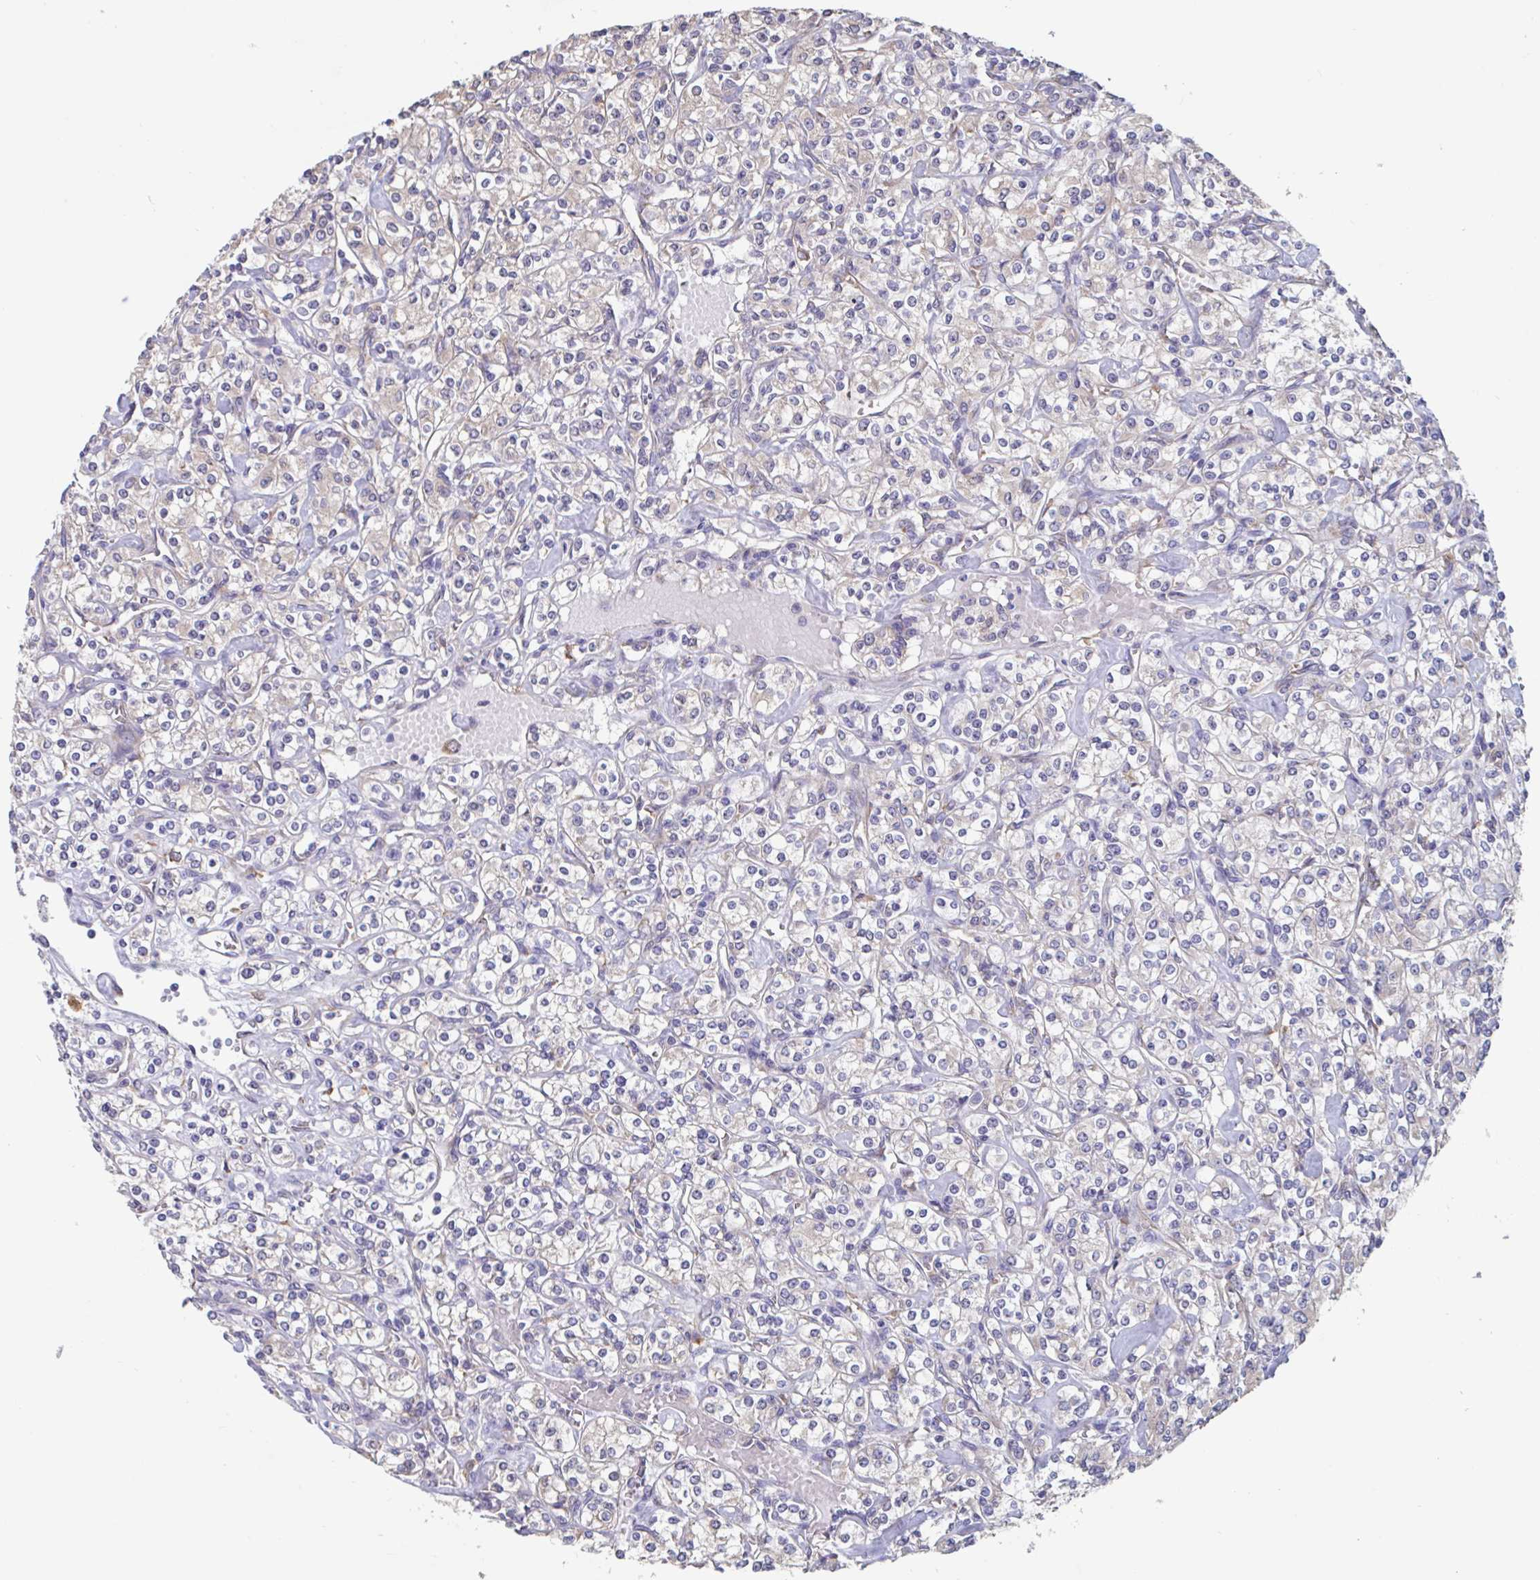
{"staining": {"intensity": "negative", "quantity": "none", "location": "none"}, "tissue": "renal cancer", "cell_type": "Tumor cells", "image_type": "cancer", "snomed": [{"axis": "morphology", "description": "Adenocarcinoma, NOS"}, {"axis": "topography", "description": "Kidney"}], "caption": "Immunohistochemistry (IHC) of renal cancer (adenocarcinoma) displays no positivity in tumor cells. (DAB (3,3'-diaminobenzidine) IHC with hematoxylin counter stain).", "gene": "SNX8", "patient": {"sex": "male", "age": 77}}